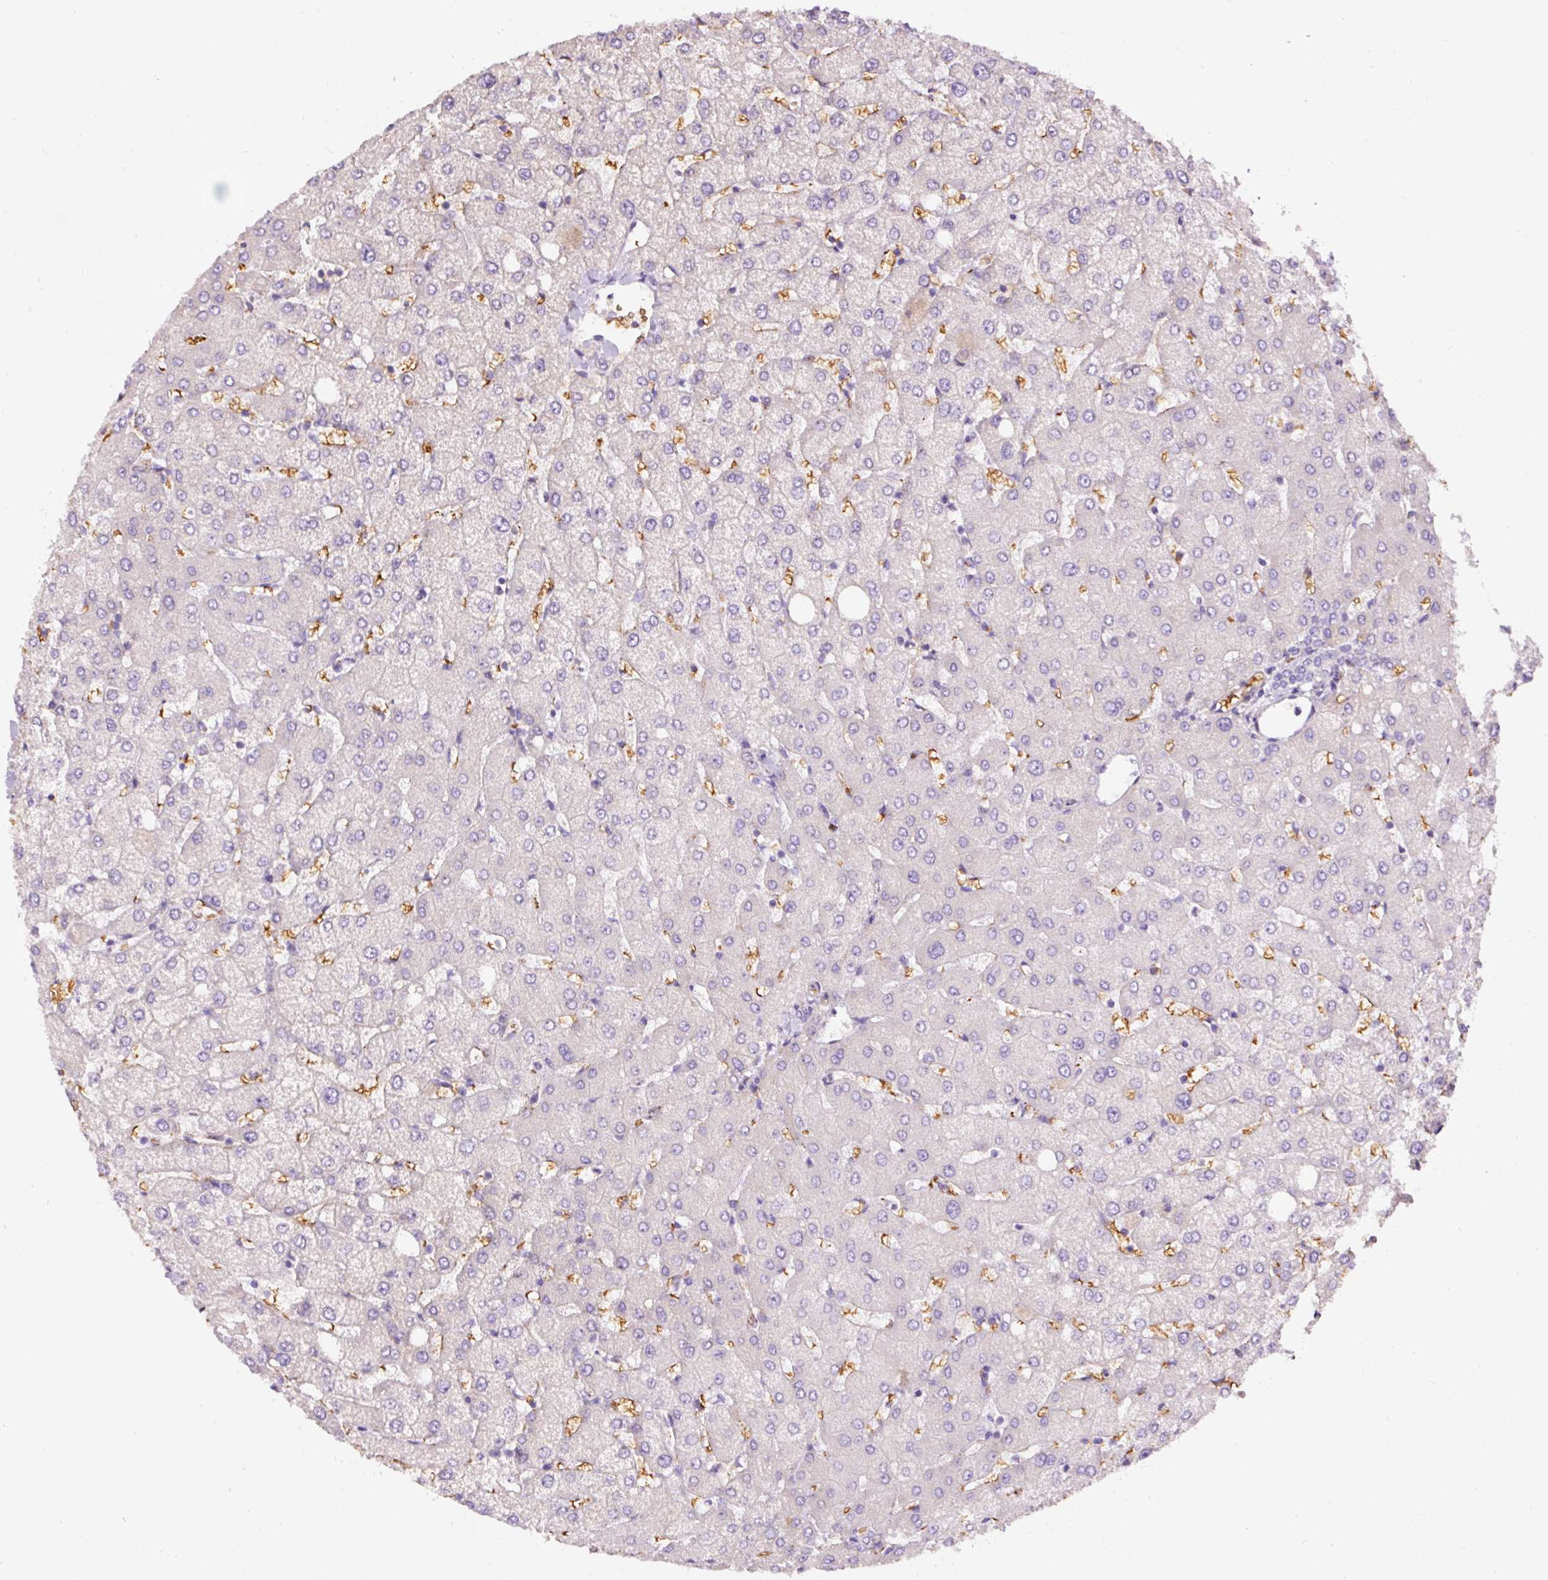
{"staining": {"intensity": "negative", "quantity": "none", "location": "none"}, "tissue": "liver", "cell_type": "Cholangiocytes", "image_type": "normal", "snomed": [{"axis": "morphology", "description": "Normal tissue, NOS"}, {"axis": "topography", "description": "Liver"}], "caption": "Immunohistochemistry (IHC) of benign human liver exhibits no staining in cholangiocytes.", "gene": "PRRC2A", "patient": {"sex": "female", "age": 54}}